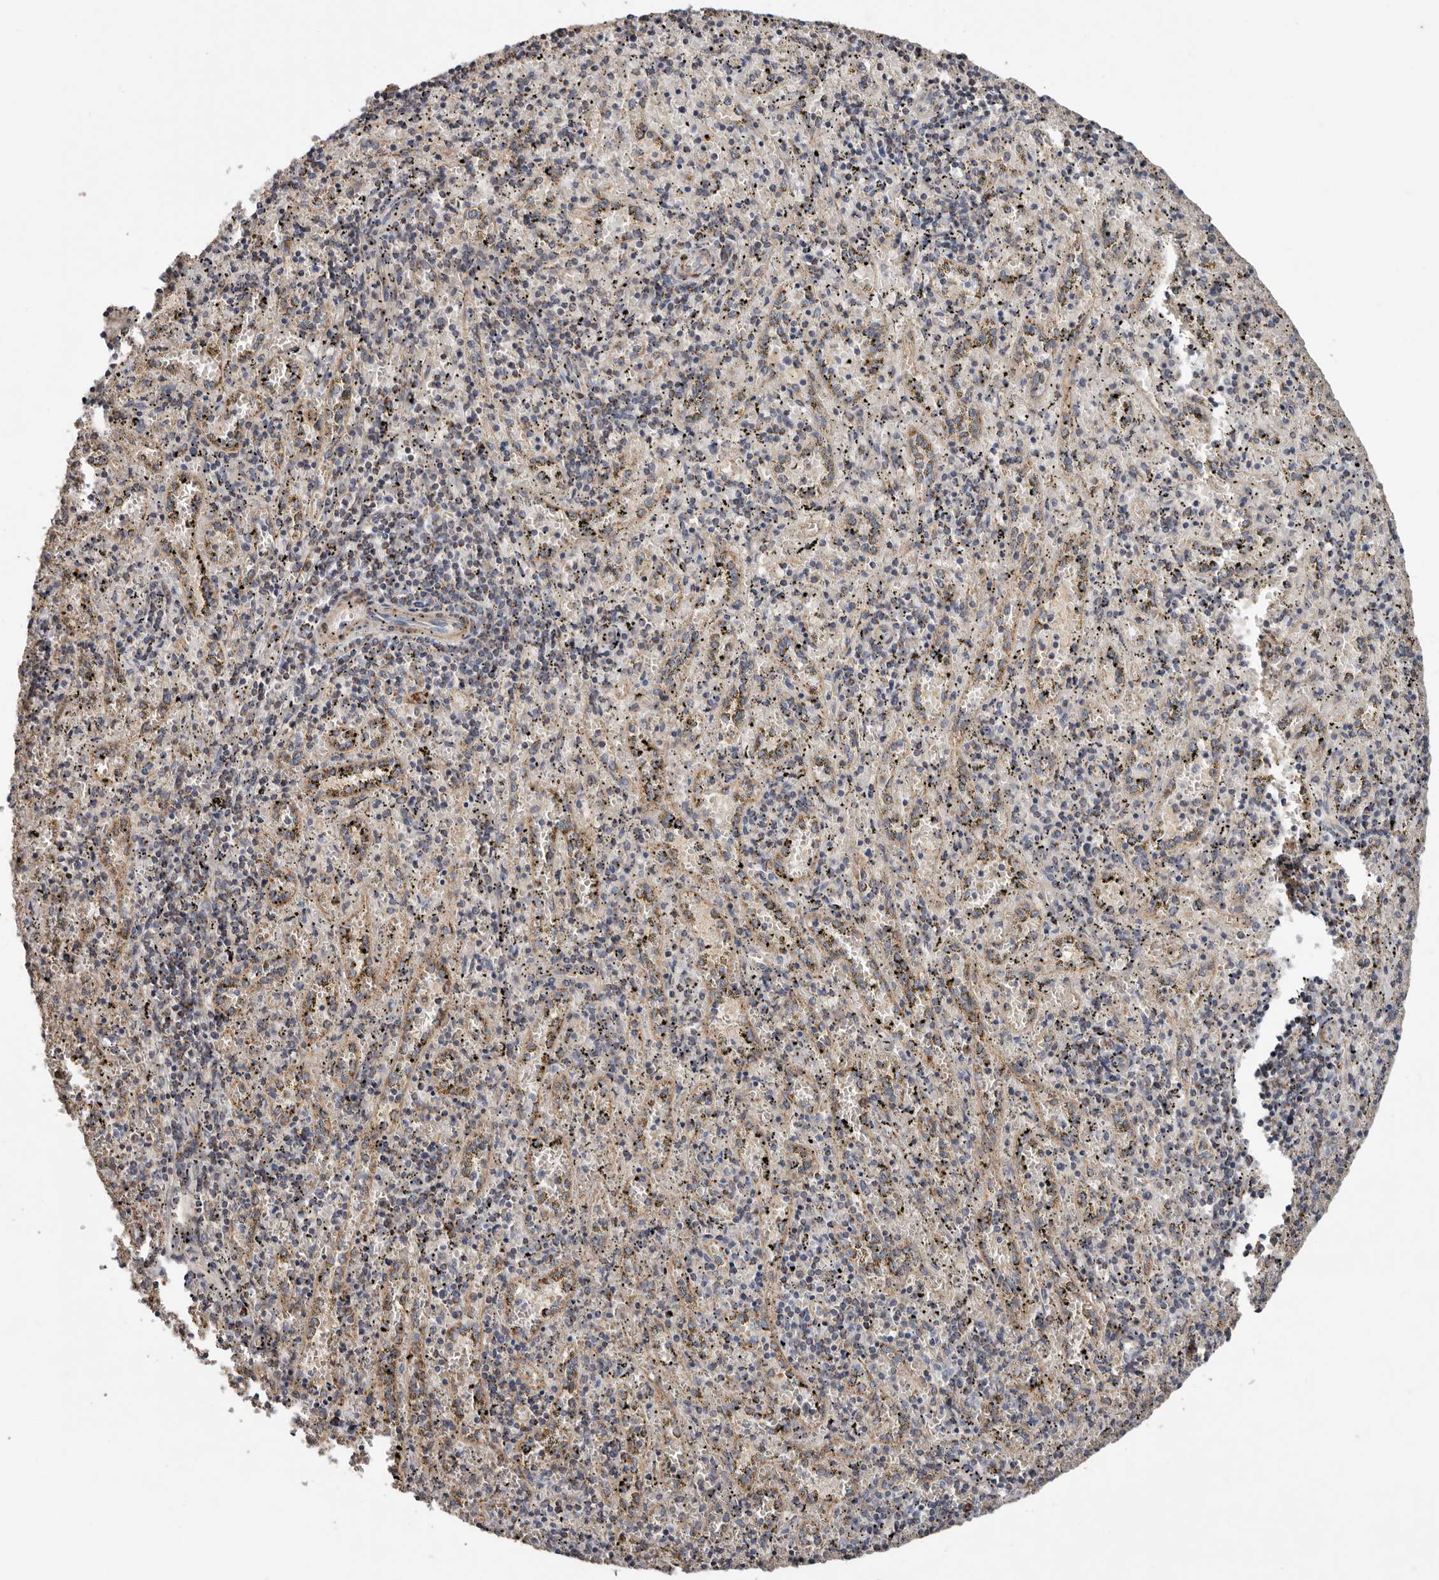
{"staining": {"intensity": "negative", "quantity": "none", "location": "none"}, "tissue": "spleen", "cell_type": "Cells in red pulp", "image_type": "normal", "snomed": [{"axis": "morphology", "description": "Normal tissue, NOS"}, {"axis": "topography", "description": "Spleen"}], "caption": "The photomicrograph exhibits no significant staining in cells in red pulp of spleen.", "gene": "PROKR1", "patient": {"sex": "male", "age": 11}}